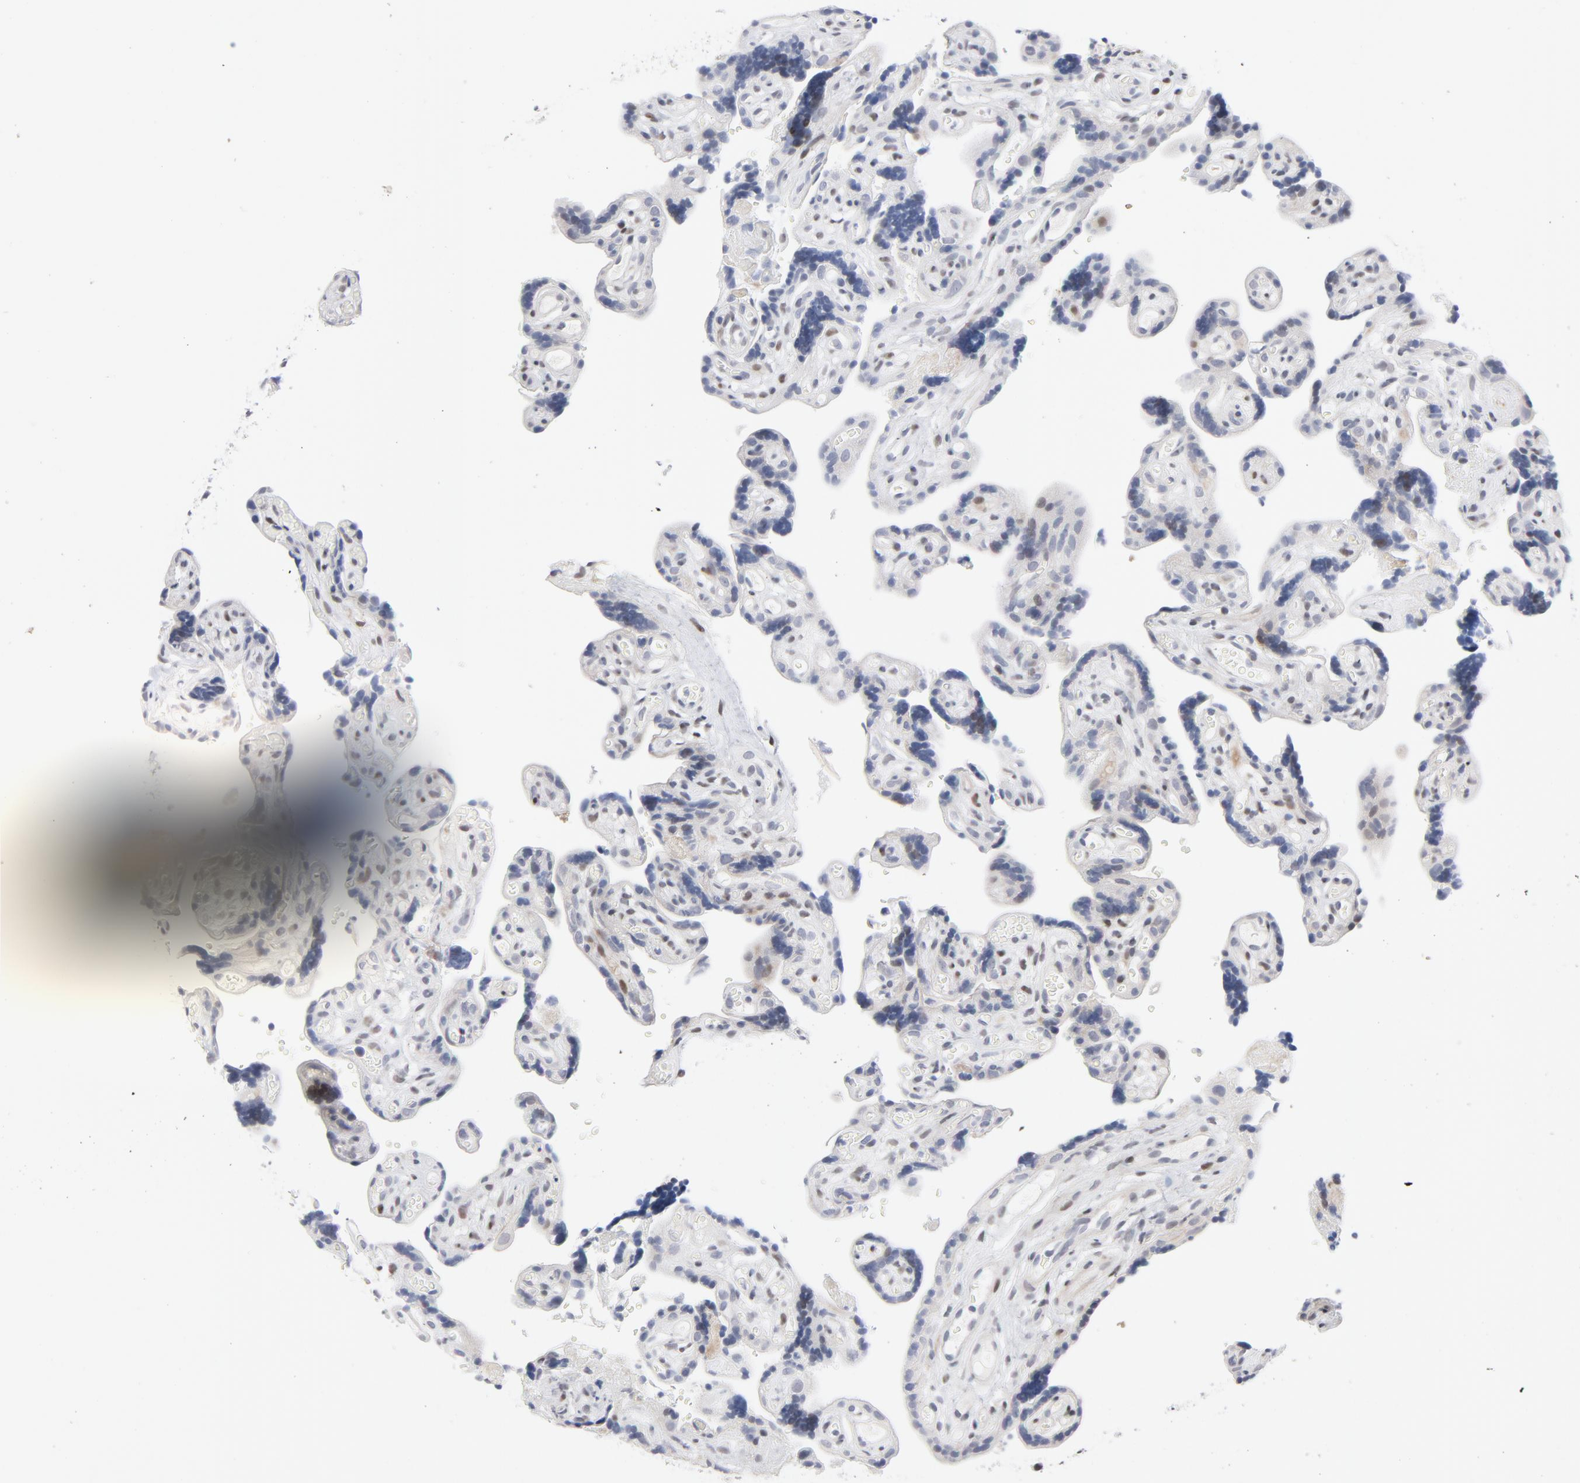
{"staining": {"intensity": "moderate", "quantity": ">75%", "location": "nuclear"}, "tissue": "placenta", "cell_type": "Decidual cells", "image_type": "normal", "snomed": [{"axis": "morphology", "description": "Normal tissue, NOS"}, {"axis": "topography", "description": "Placenta"}], "caption": "A histopathology image of placenta stained for a protein reveals moderate nuclear brown staining in decidual cells.", "gene": "NFIC", "patient": {"sex": "female", "age": 30}}